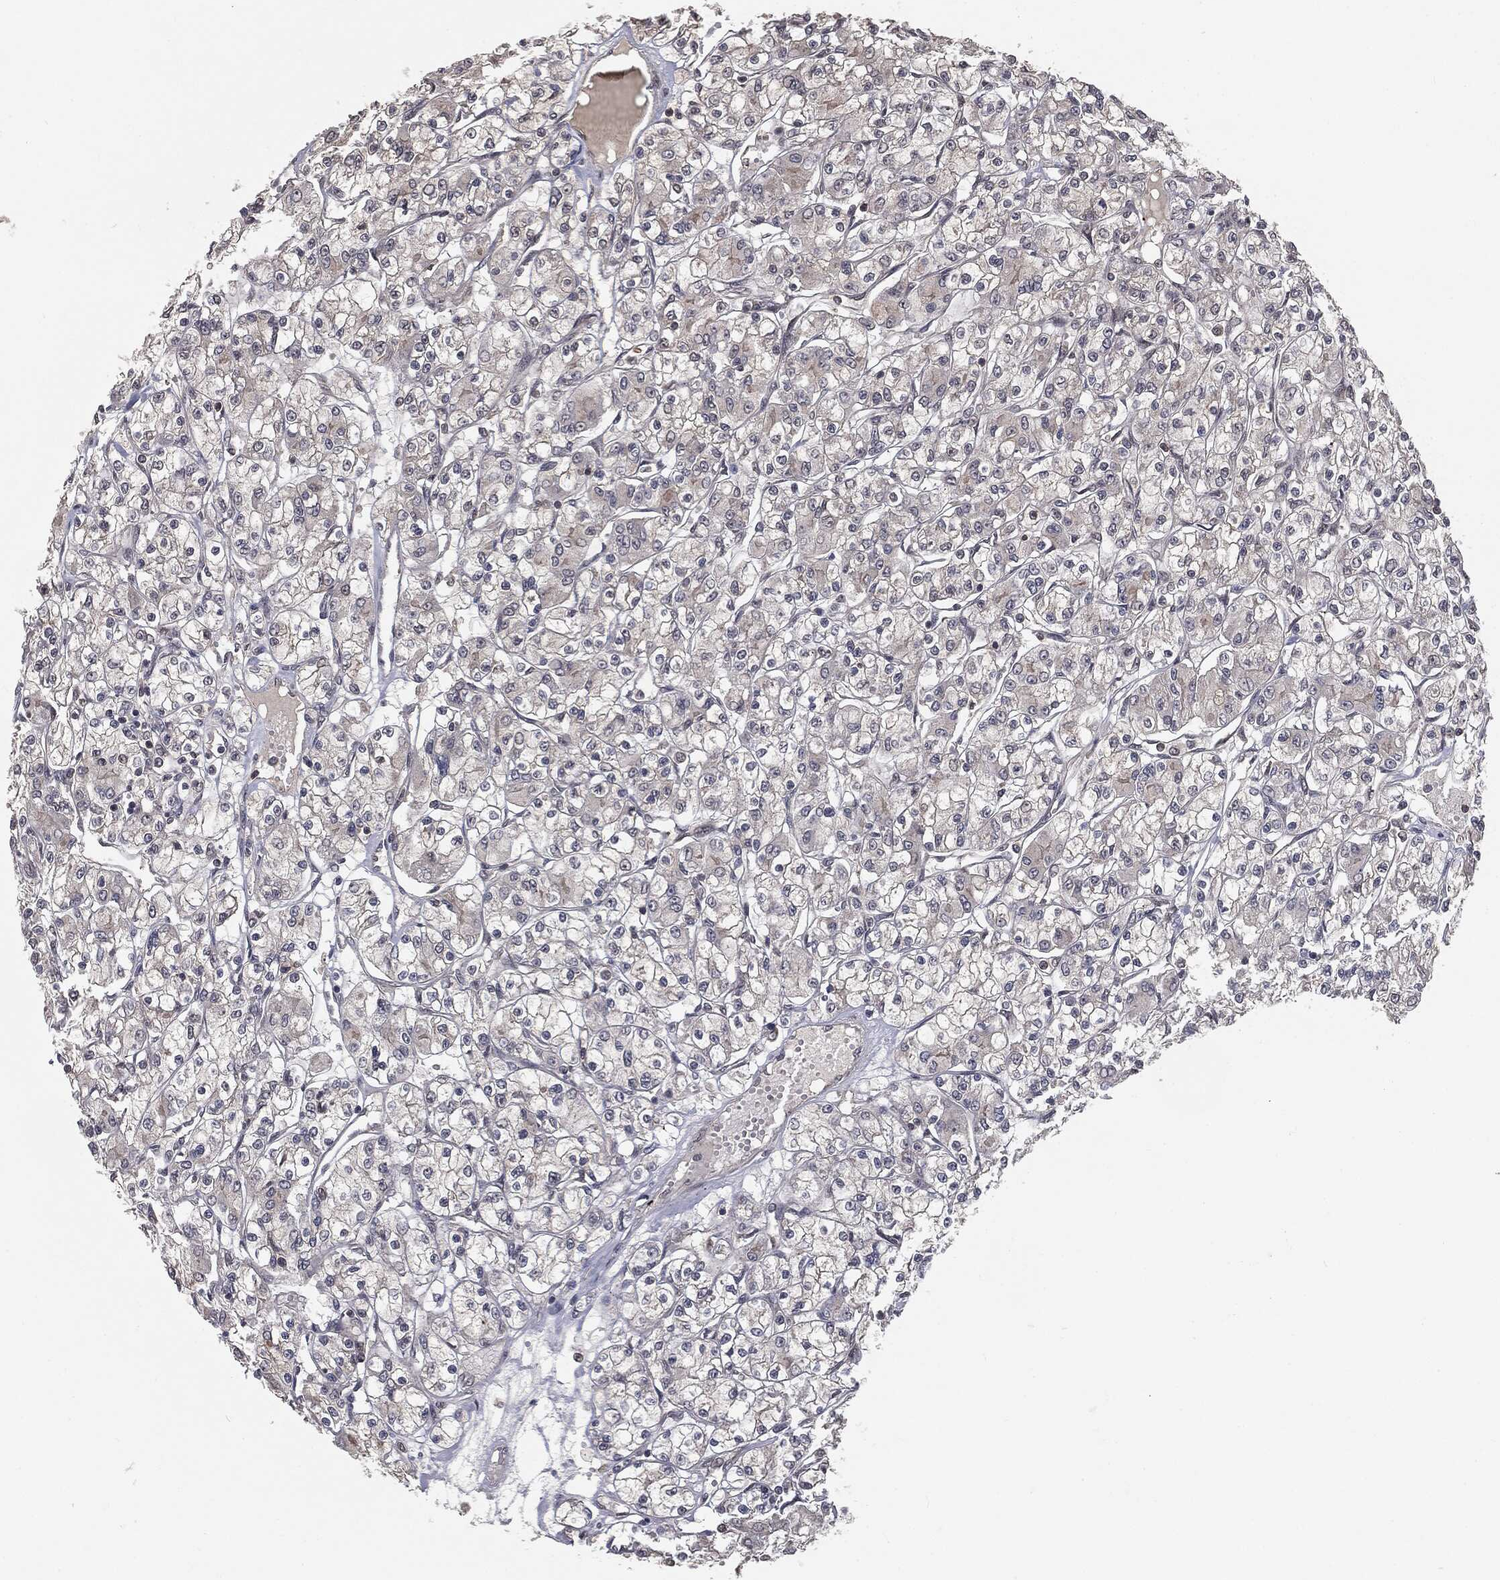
{"staining": {"intensity": "negative", "quantity": "none", "location": "none"}, "tissue": "renal cancer", "cell_type": "Tumor cells", "image_type": "cancer", "snomed": [{"axis": "morphology", "description": "Adenocarcinoma, NOS"}, {"axis": "topography", "description": "Kidney"}], "caption": "Tumor cells are negative for protein expression in human renal cancer (adenocarcinoma).", "gene": "FBXO7", "patient": {"sex": "female", "age": 59}}